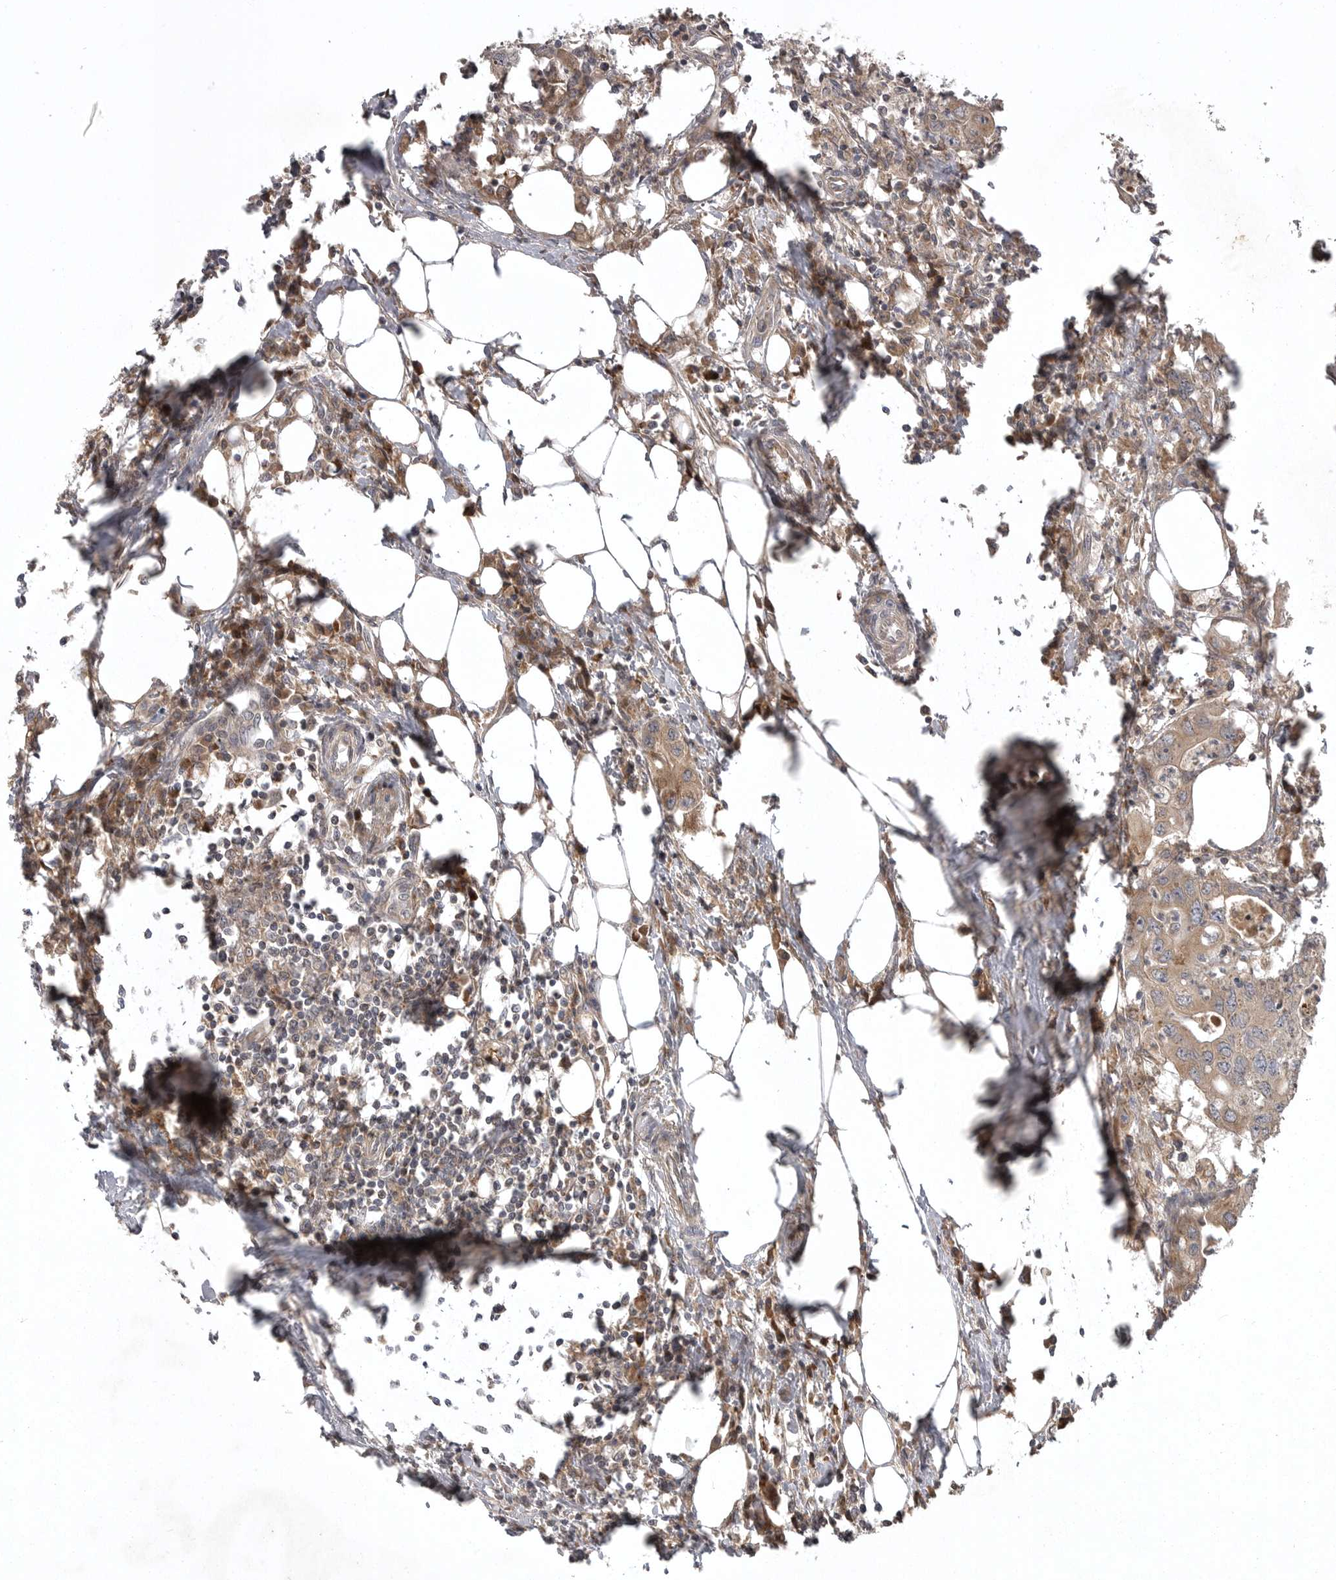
{"staining": {"intensity": "moderate", "quantity": "25%-75%", "location": "cytoplasmic/membranous"}, "tissue": "colorectal cancer", "cell_type": "Tumor cells", "image_type": "cancer", "snomed": [{"axis": "morphology", "description": "Adenocarcinoma, NOS"}, {"axis": "topography", "description": "Colon"}], "caption": "Adenocarcinoma (colorectal) tissue displays moderate cytoplasmic/membranous expression in approximately 25%-75% of tumor cells The protein of interest is shown in brown color, while the nuclei are stained blue.", "gene": "GPR31", "patient": {"sex": "male", "age": 71}}